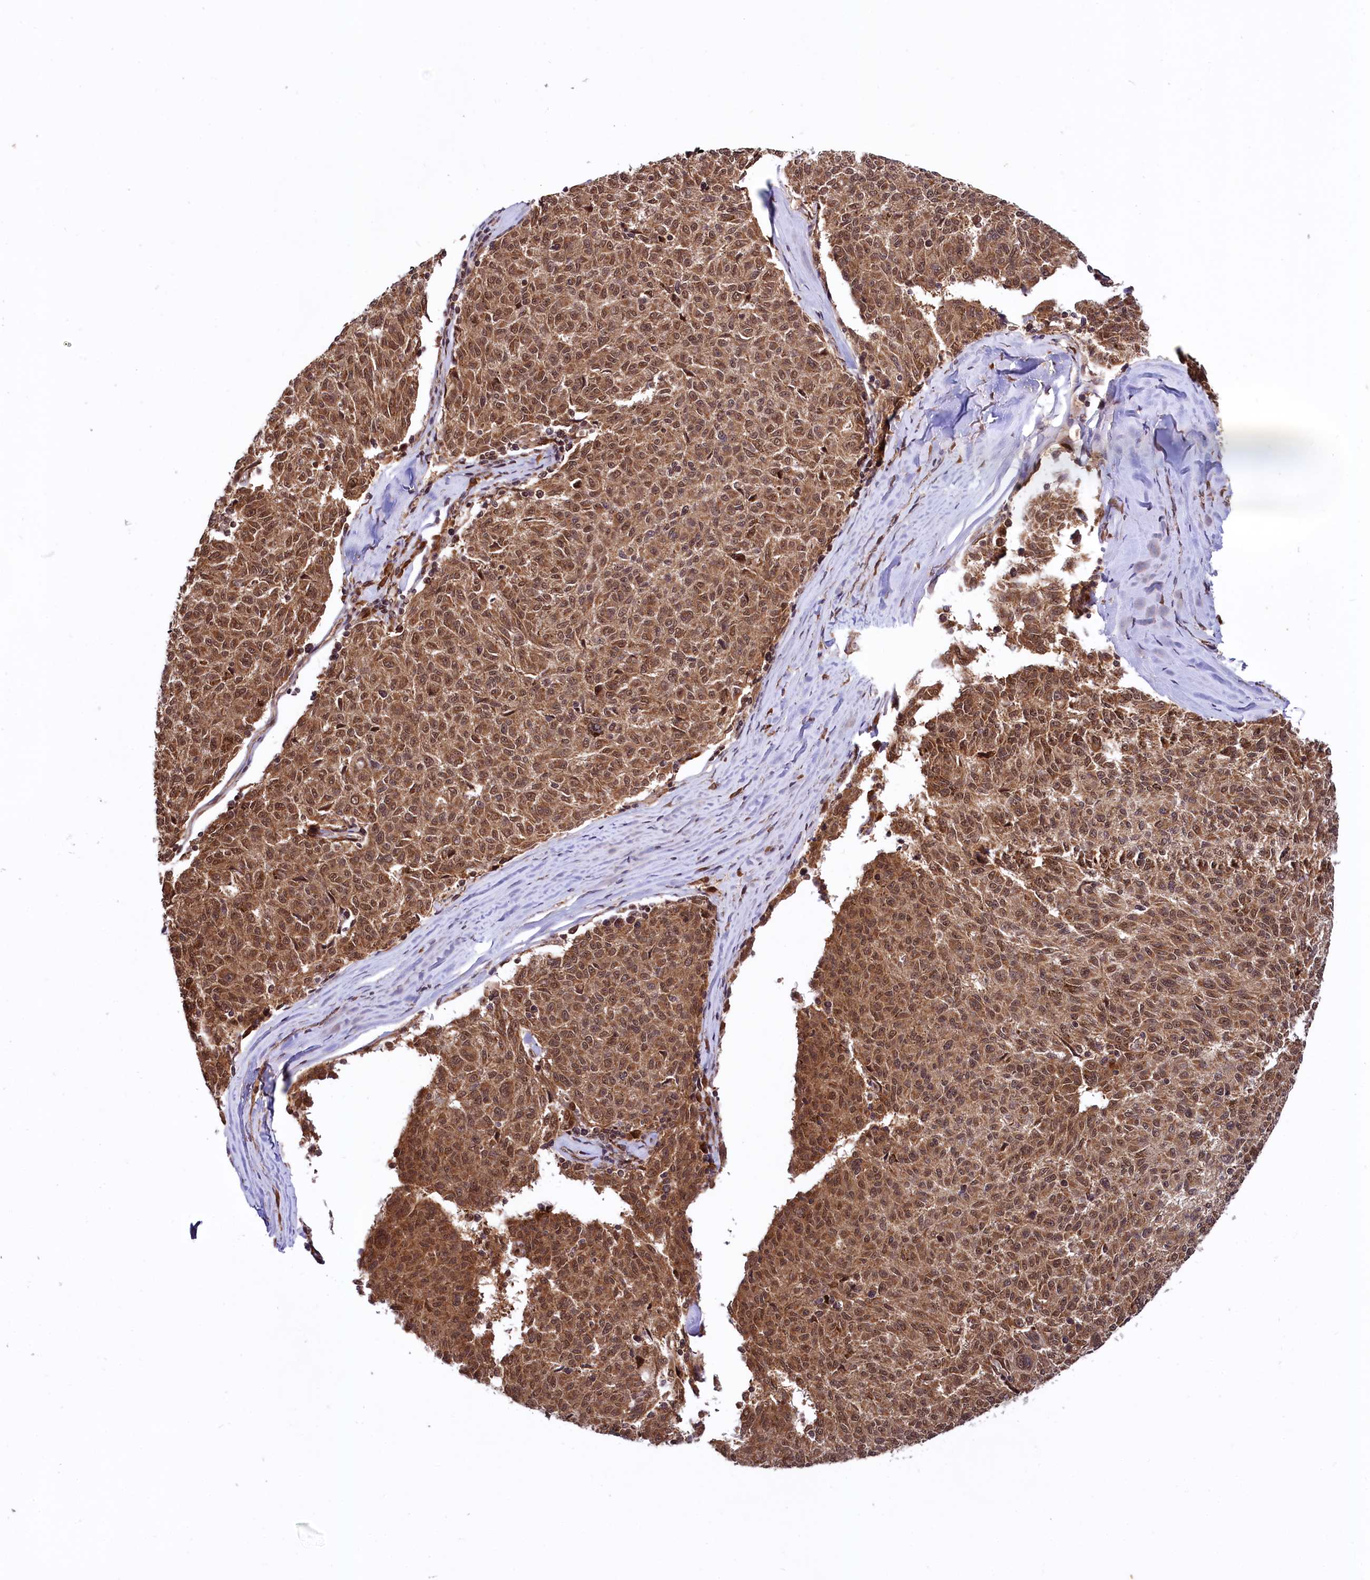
{"staining": {"intensity": "strong", "quantity": ">75%", "location": "cytoplasmic/membranous,nuclear"}, "tissue": "melanoma", "cell_type": "Tumor cells", "image_type": "cancer", "snomed": [{"axis": "morphology", "description": "Malignant melanoma, NOS"}, {"axis": "topography", "description": "Skin"}], "caption": "A high-resolution image shows immunohistochemistry staining of malignant melanoma, which shows strong cytoplasmic/membranous and nuclear positivity in about >75% of tumor cells. The staining is performed using DAB (3,3'-diaminobenzidine) brown chromogen to label protein expression. The nuclei are counter-stained blue using hematoxylin.", "gene": "UBE3A", "patient": {"sex": "female", "age": 72}}